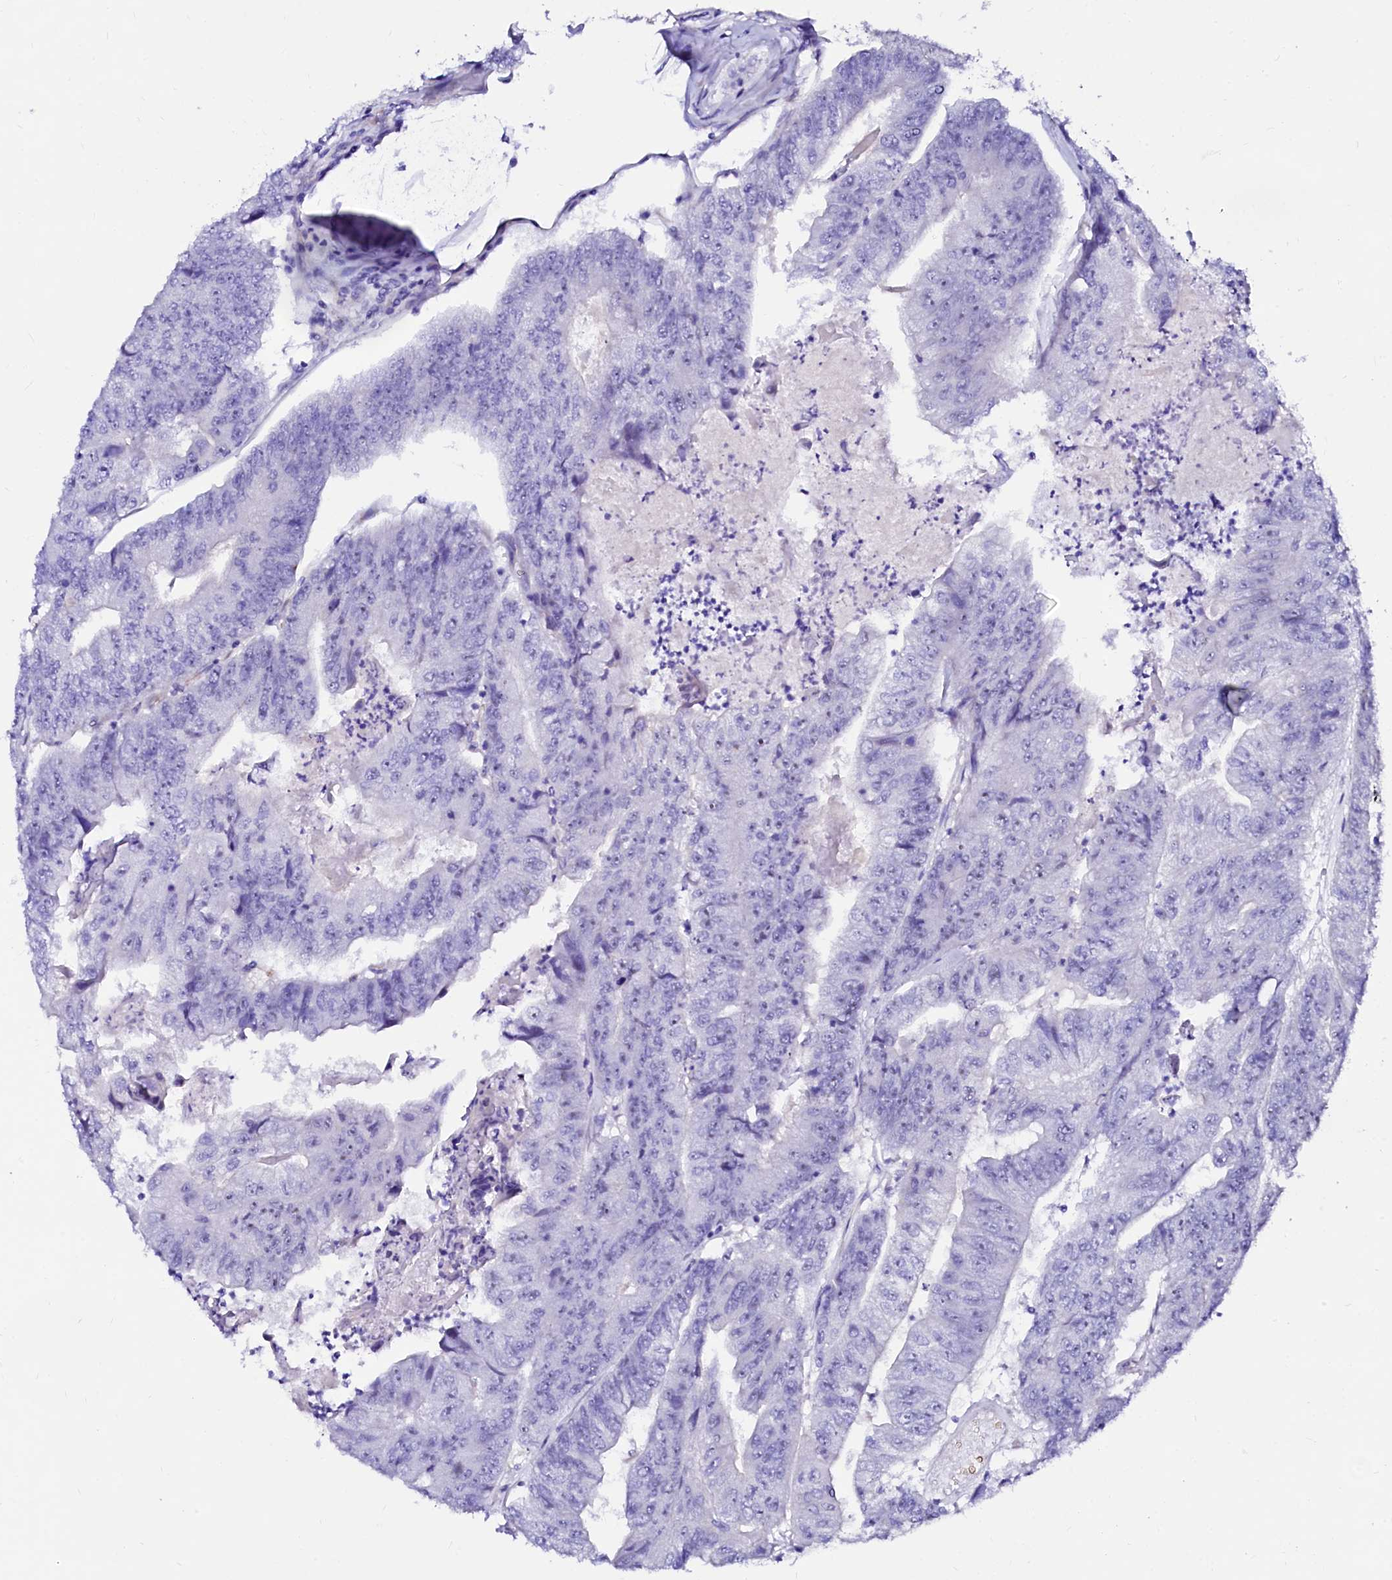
{"staining": {"intensity": "negative", "quantity": "none", "location": "none"}, "tissue": "colorectal cancer", "cell_type": "Tumor cells", "image_type": "cancer", "snomed": [{"axis": "morphology", "description": "Adenocarcinoma, NOS"}, {"axis": "topography", "description": "Colon"}], "caption": "An immunohistochemistry (IHC) histopathology image of colorectal cancer (adenocarcinoma) is shown. There is no staining in tumor cells of colorectal cancer (adenocarcinoma). Nuclei are stained in blue.", "gene": "SFR1", "patient": {"sex": "female", "age": 67}}